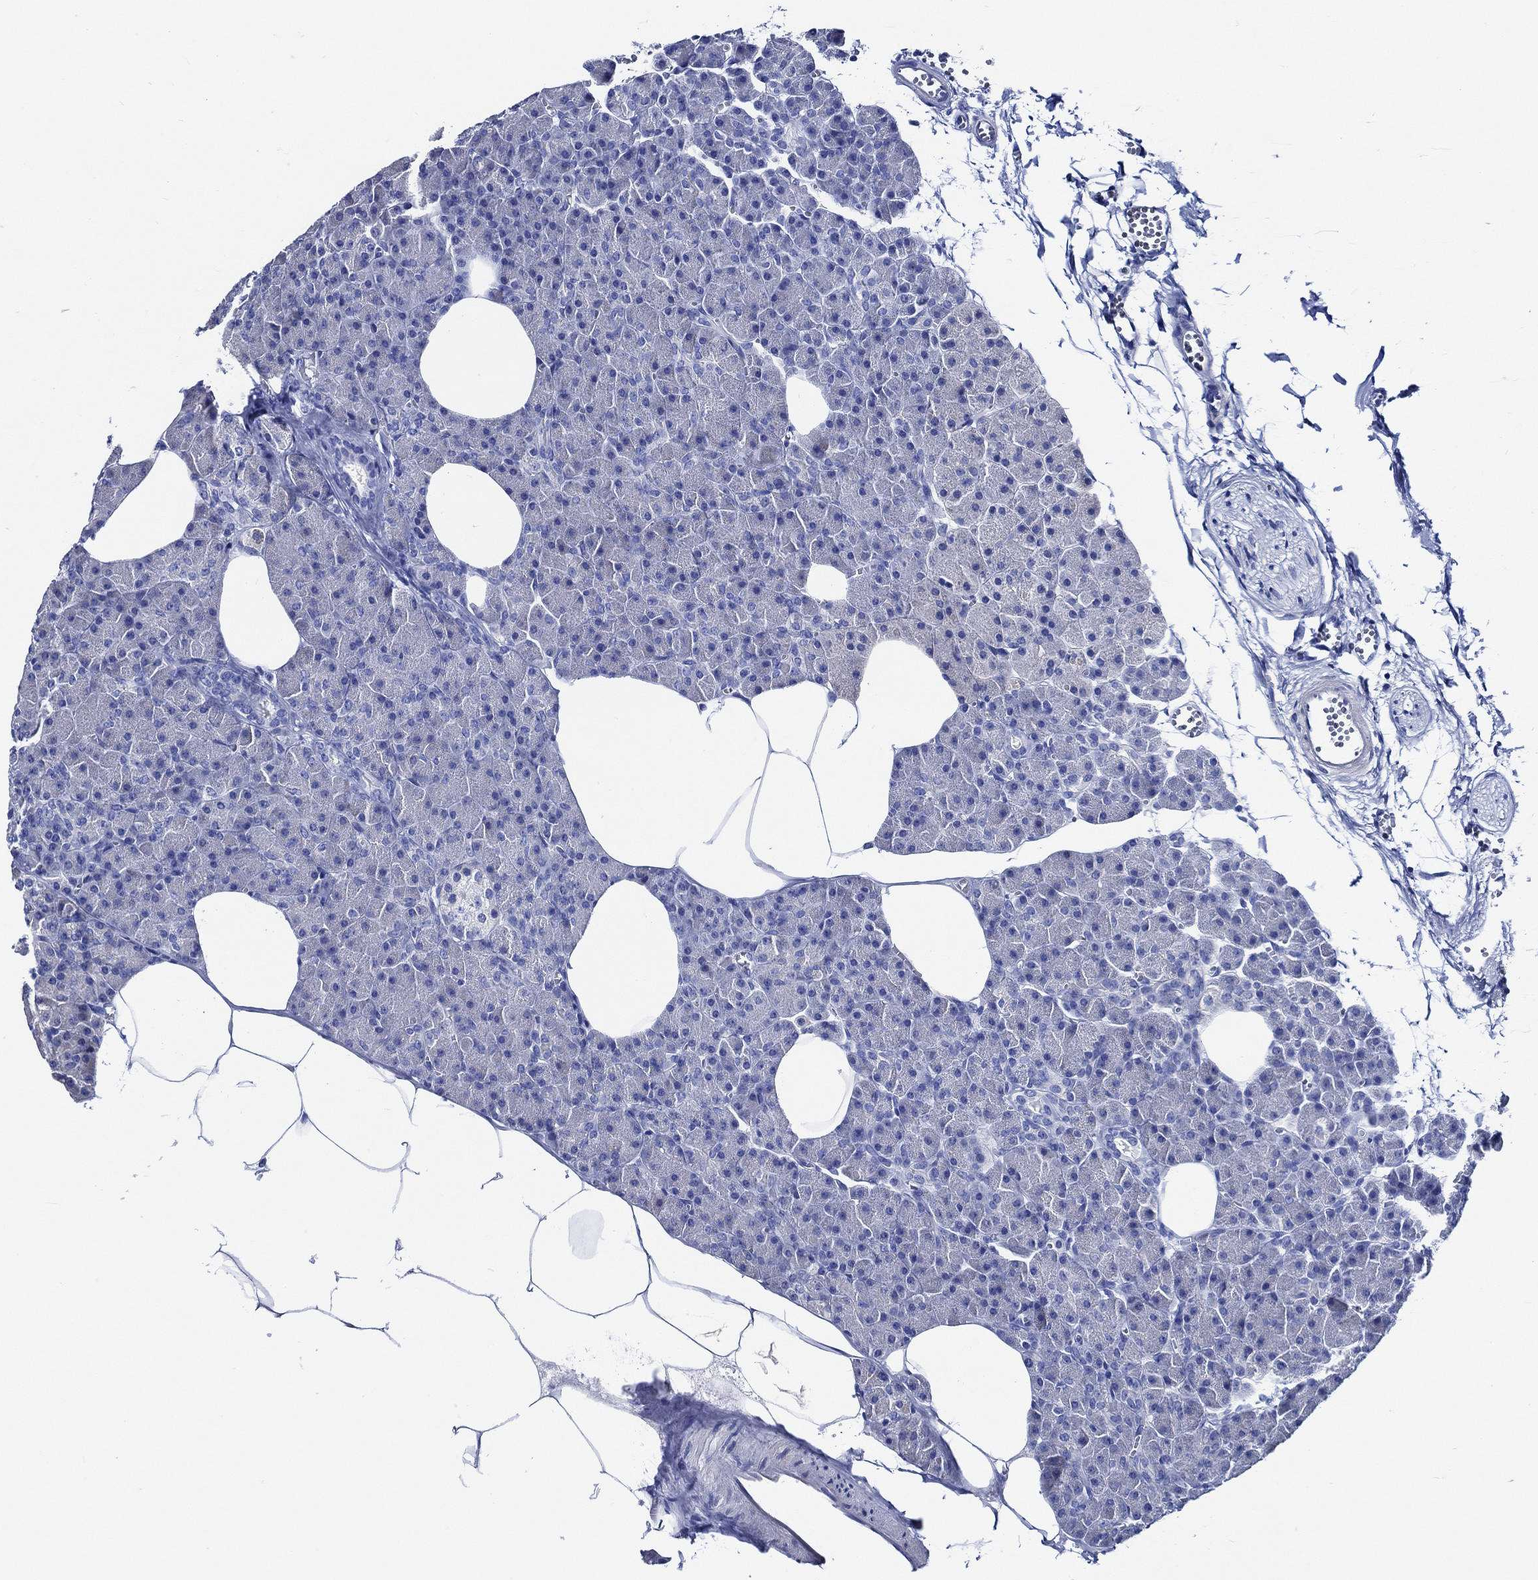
{"staining": {"intensity": "negative", "quantity": "none", "location": "none"}, "tissue": "pancreas", "cell_type": "Exocrine glandular cells", "image_type": "normal", "snomed": [{"axis": "morphology", "description": "Normal tissue, NOS"}, {"axis": "topography", "description": "Pancreas"}], "caption": "There is no significant expression in exocrine glandular cells of pancreas. (Stains: DAB (3,3'-diaminobenzidine) immunohistochemistry with hematoxylin counter stain, Microscopy: brightfield microscopy at high magnification).", "gene": "WDR62", "patient": {"sex": "female", "age": 45}}